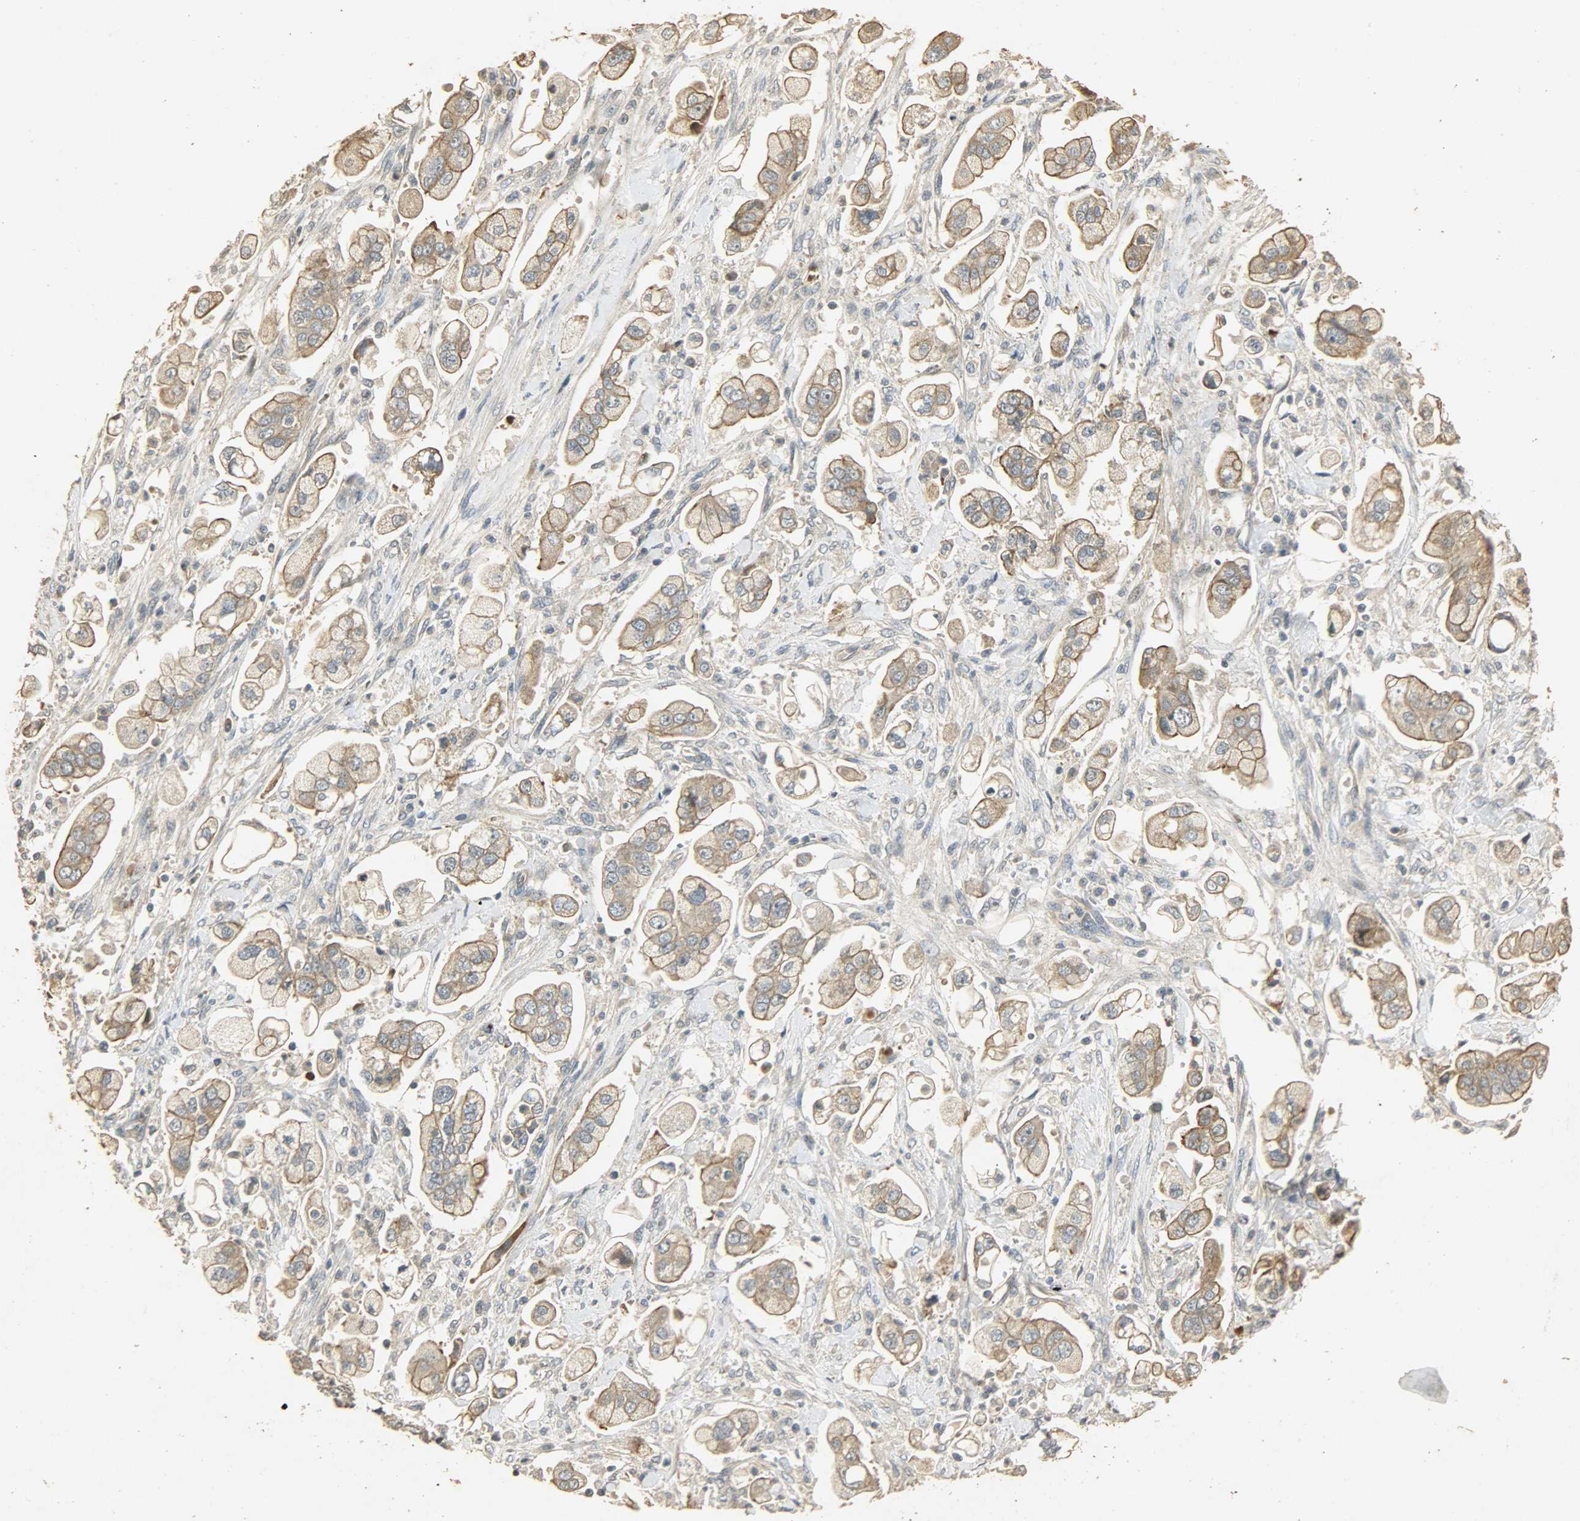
{"staining": {"intensity": "moderate", "quantity": ">75%", "location": "cytoplasmic/membranous"}, "tissue": "stomach cancer", "cell_type": "Tumor cells", "image_type": "cancer", "snomed": [{"axis": "morphology", "description": "Adenocarcinoma, NOS"}, {"axis": "topography", "description": "Stomach"}], "caption": "High-power microscopy captured an immunohistochemistry (IHC) micrograph of stomach cancer (adenocarcinoma), revealing moderate cytoplasmic/membranous staining in about >75% of tumor cells.", "gene": "ATP2B1", "patient": {"sex": "male", "age": 62}}